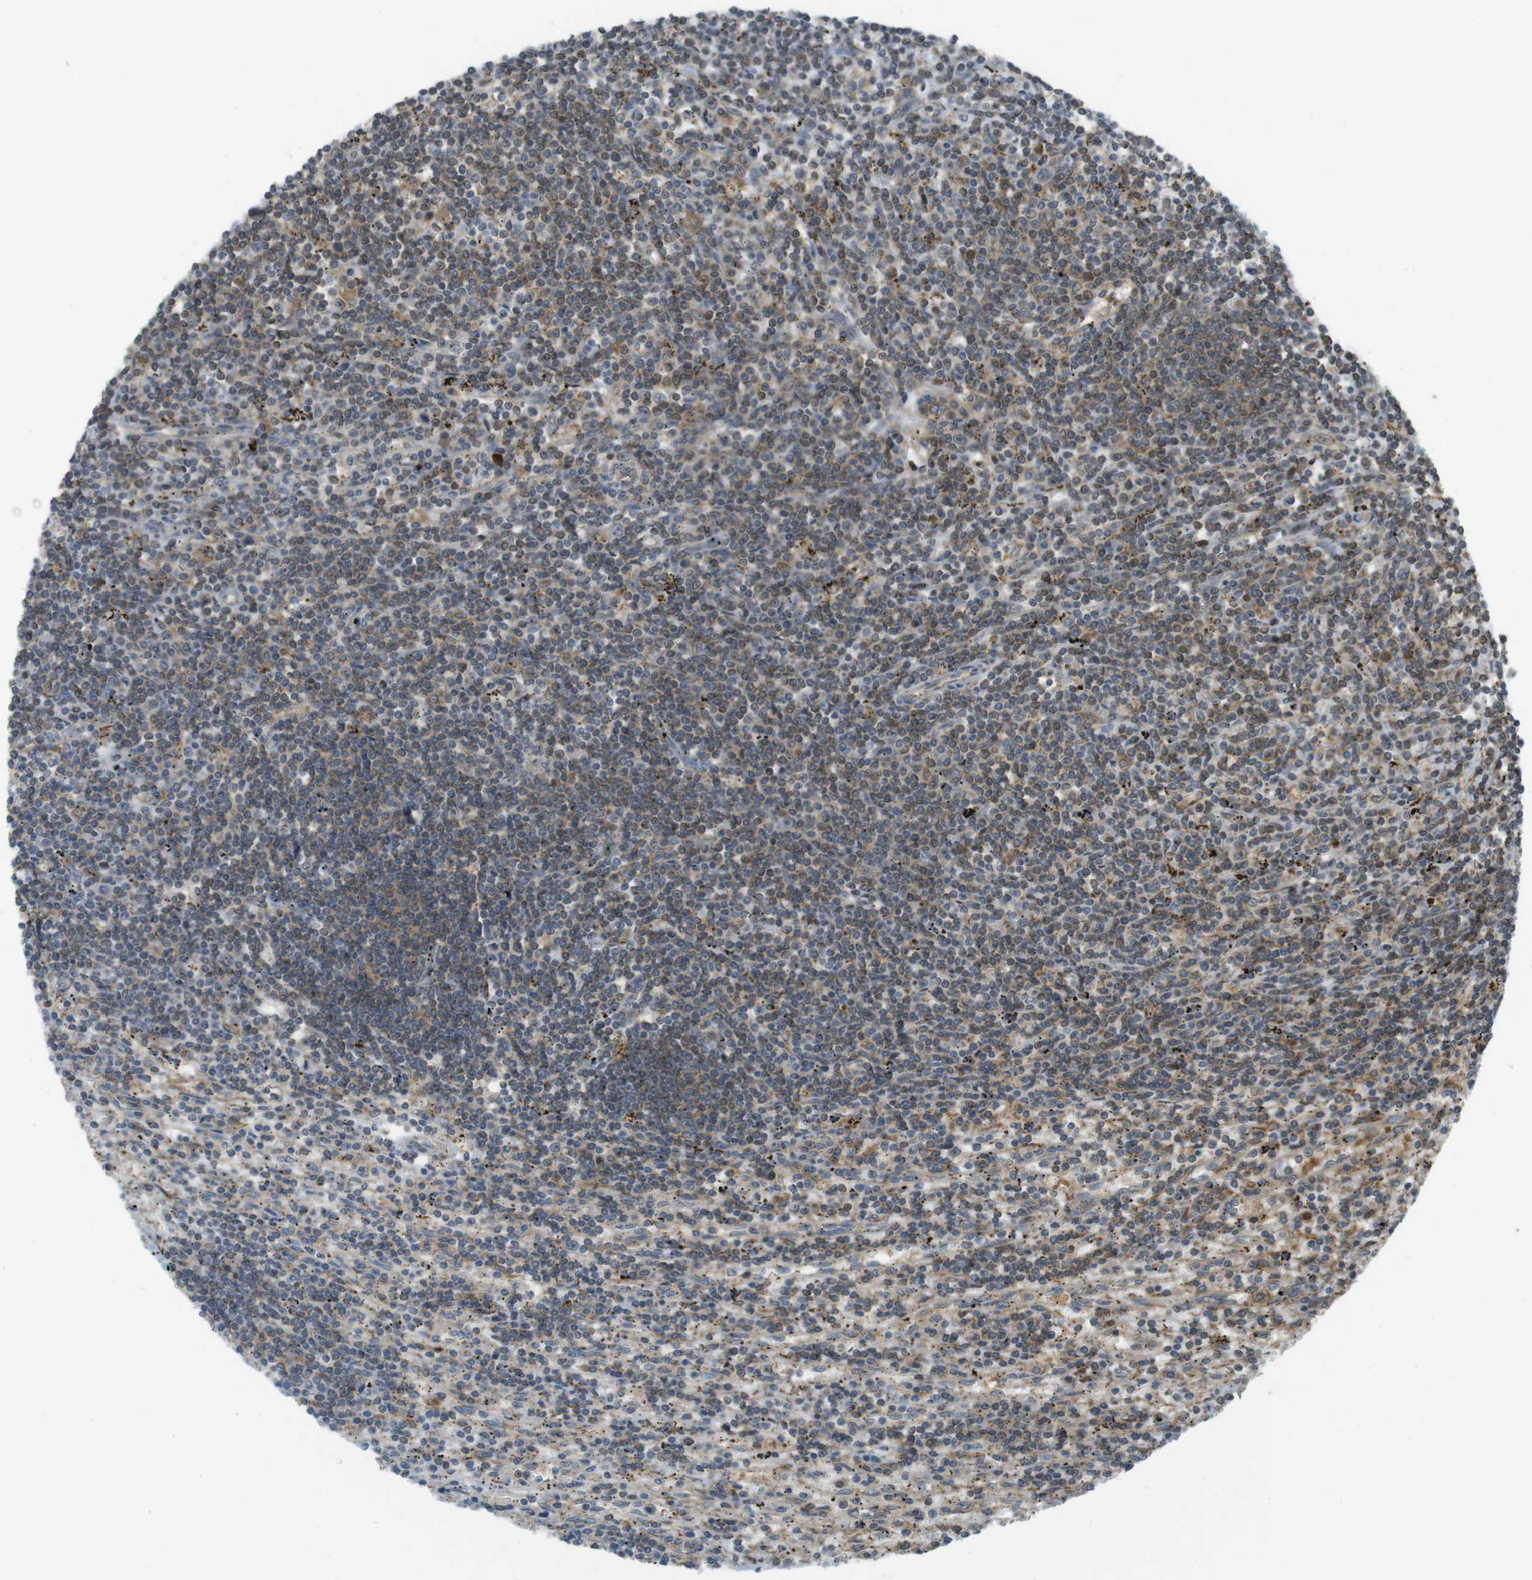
{"staining": {"intensity": "moderate", "quantity": ">75%", "location": "cytoplasmic/membranous"}, "tissue": "lymphoma", "cell_type": "Tumor cells", "image_type": "cancer", "snomed": [{"axis": "morphology", "description": "Malignant lymphoma, non-Hodgkin's type, Low grade"}, {"axis": "topography", "description": "Spleen"}], "caption": "Immunohistochemical staining of lymphoma displays medium levels of moderate cytoplasmic/membranous expression in about >75% of tumor cells.", "gene": "RNF130", "patient": {"sex": "male", "age": 76}}